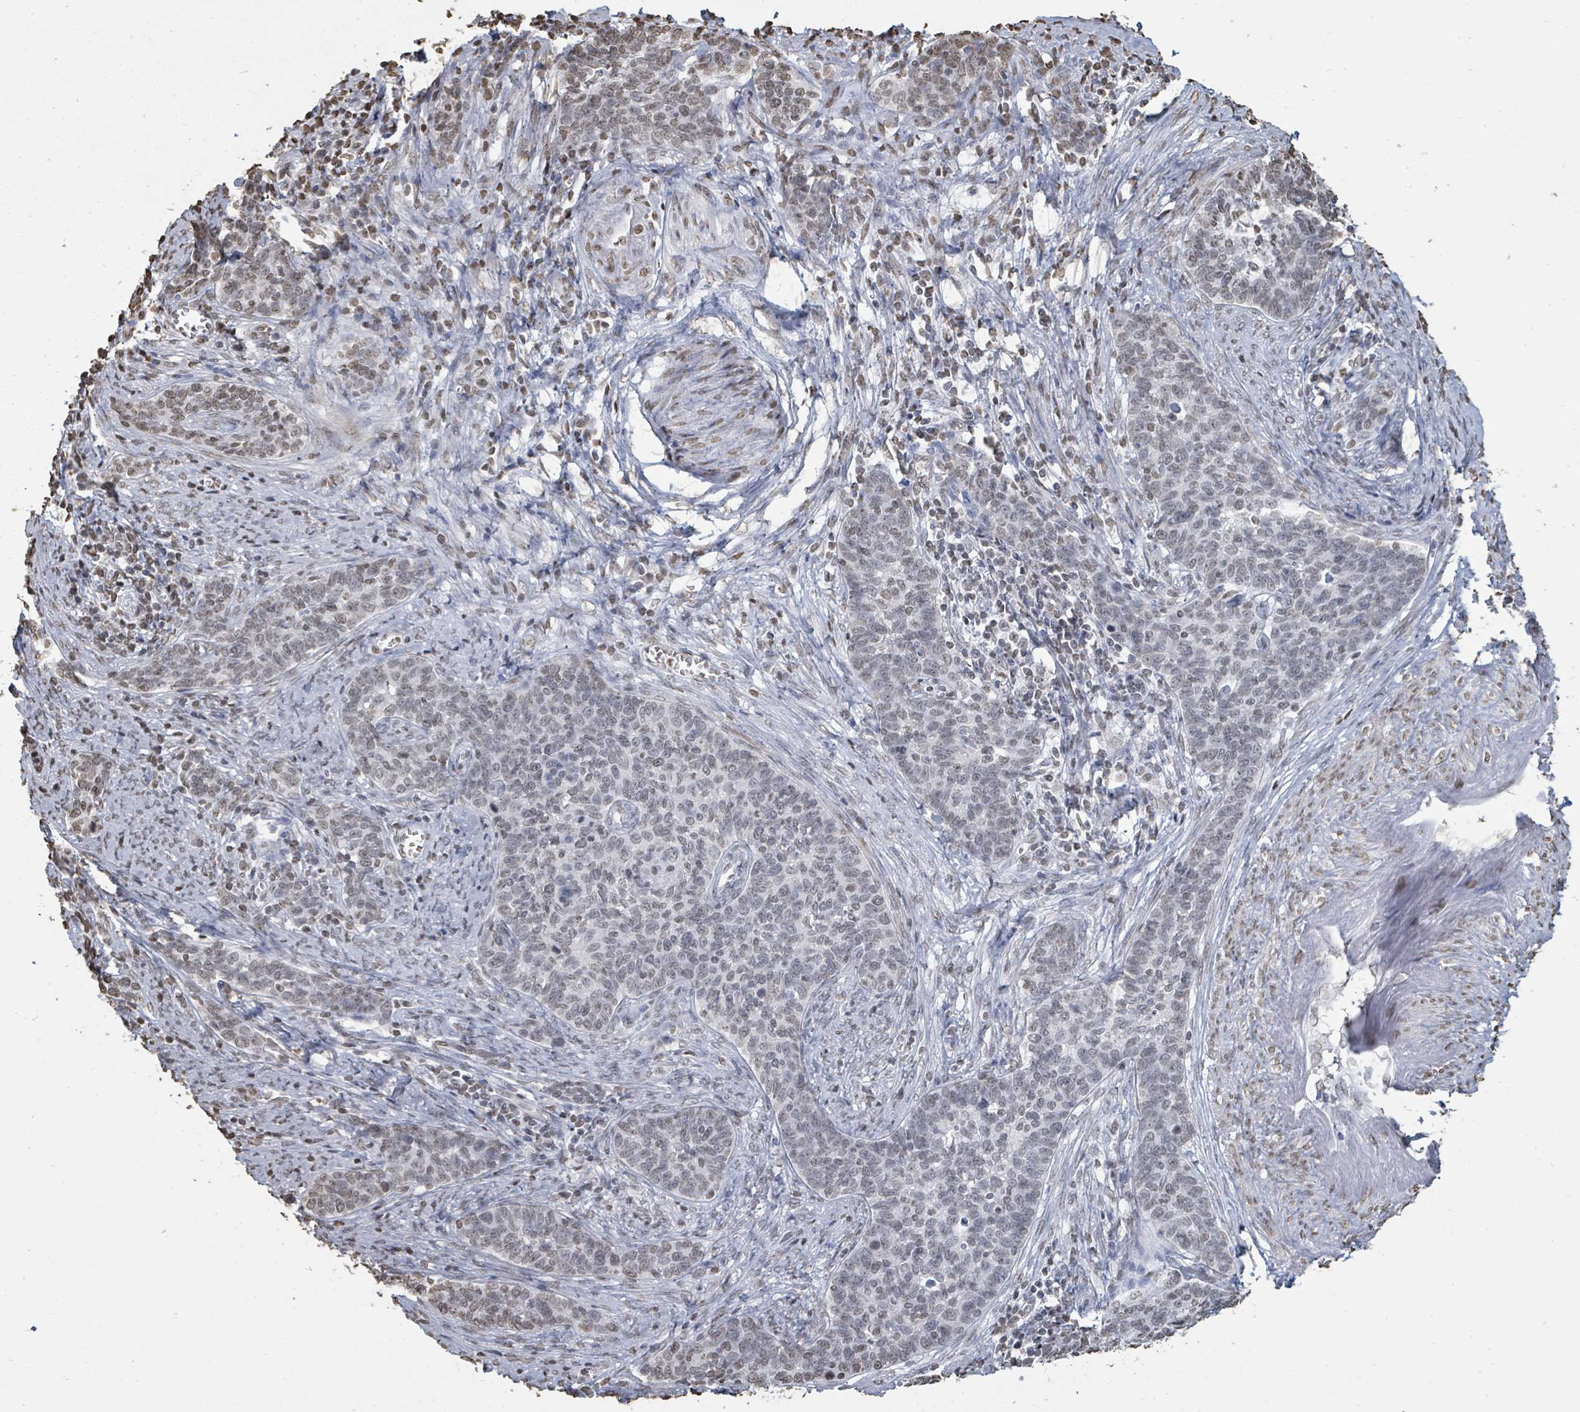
{"staining": {"intensity": "weak", "quantity": "<25%", "location": "nuclear"}, "tissue": "cervical cancer", "cell_type": "Tumor cells", "image_type": "cancer", "snomed": [{"axis": "morphology", "description": "Squamous cell carcinoma, NOS"}, {"axis": "topography", "description": "Cervix"}], "caption": "IHC image of neoplastic tissue: human cervical cancer stained with DAB (3,3'-diaminobenzidine) reveals no significant protein staining in tumor cells.", "gene": "MRPS12", "patient": {"sex": "female", "age": 39}}